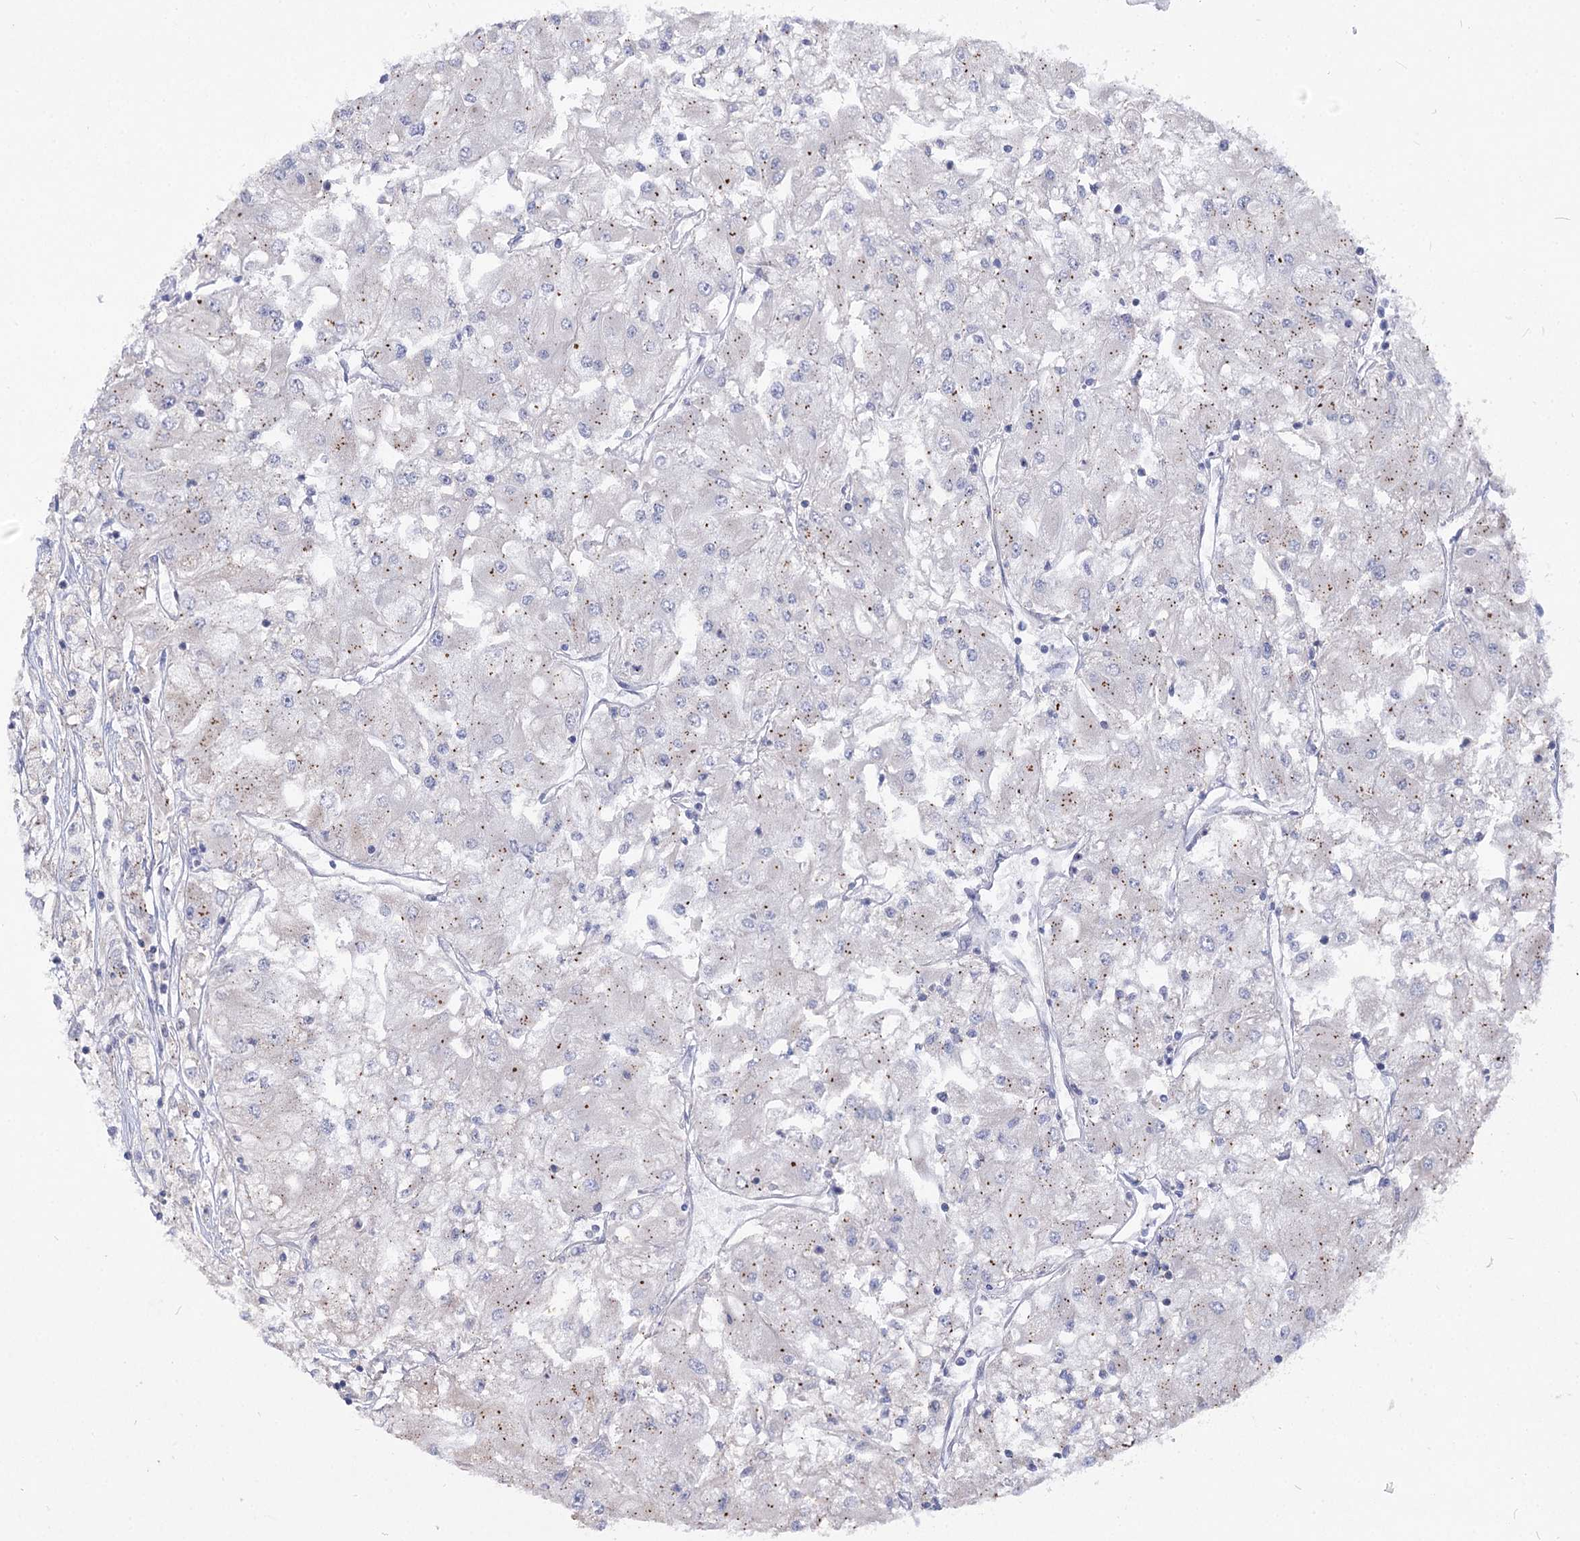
{"staining": {"intensity": "negative", "quantity": "none", "location": "none"}, "tissue": "renal cancer", "cell_type": "Tumor cells", "image_type": "cancer", "snomed": [{"axis": "morphology", "description": "Adenocarcinoma, NOS"}, {"axis": "topography", "description": "Kidney"}], "caption": "A histopathology image of adenocarcinoma (renal) stained for a protein displays no brown staining in tumor cells. The staining is performed using DAB brown chromogen with nuclei counter-stained in using hematoxylin.", "gene": "ATP10B", "patient": {"sex": "male", "age": 80}}